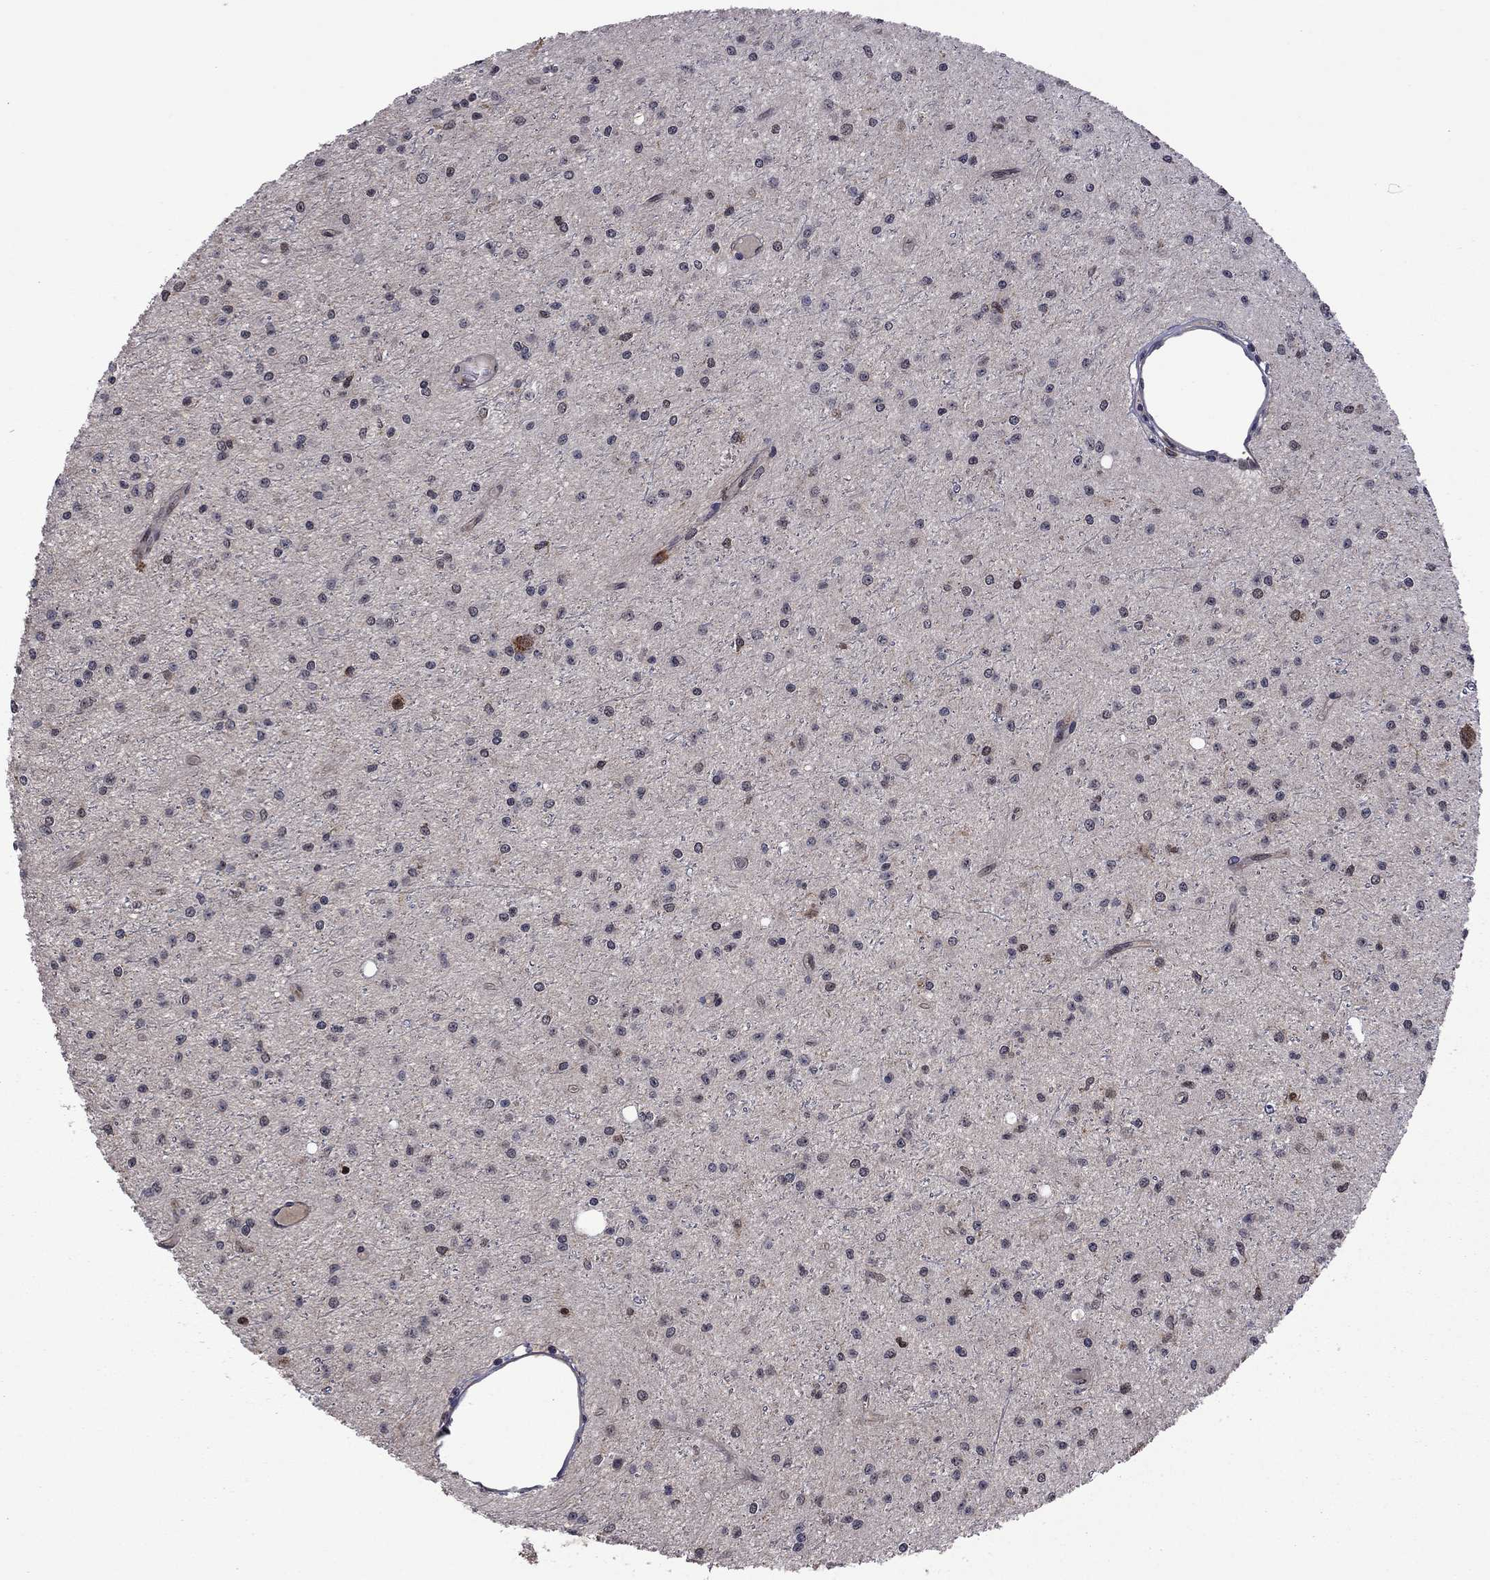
{"staining": {"intensity": "negative", "quantity": "none", "location": "none"}, "tissue": "glioma", "cell_type": "Tumor cells", "image_type": "cancer", "snomed": [{"axis": "morphology", "description": "Glioma, malignant, Low grade"}, {"axis": "topography", "description": "Brain"}], "caption": "IHC histopathology image of neoplastic tissue: malignant low-grade glioma stained with DAB exhibits no significant protein staining in tumor cells. The staining was performed using DAB to visualize the protein expression in brown, while the nuclei were stained in blue with hematoxylin (Magnification: 20x).", "gene": "GPAA1", "patient": {"sex": "male", "age": 27}}